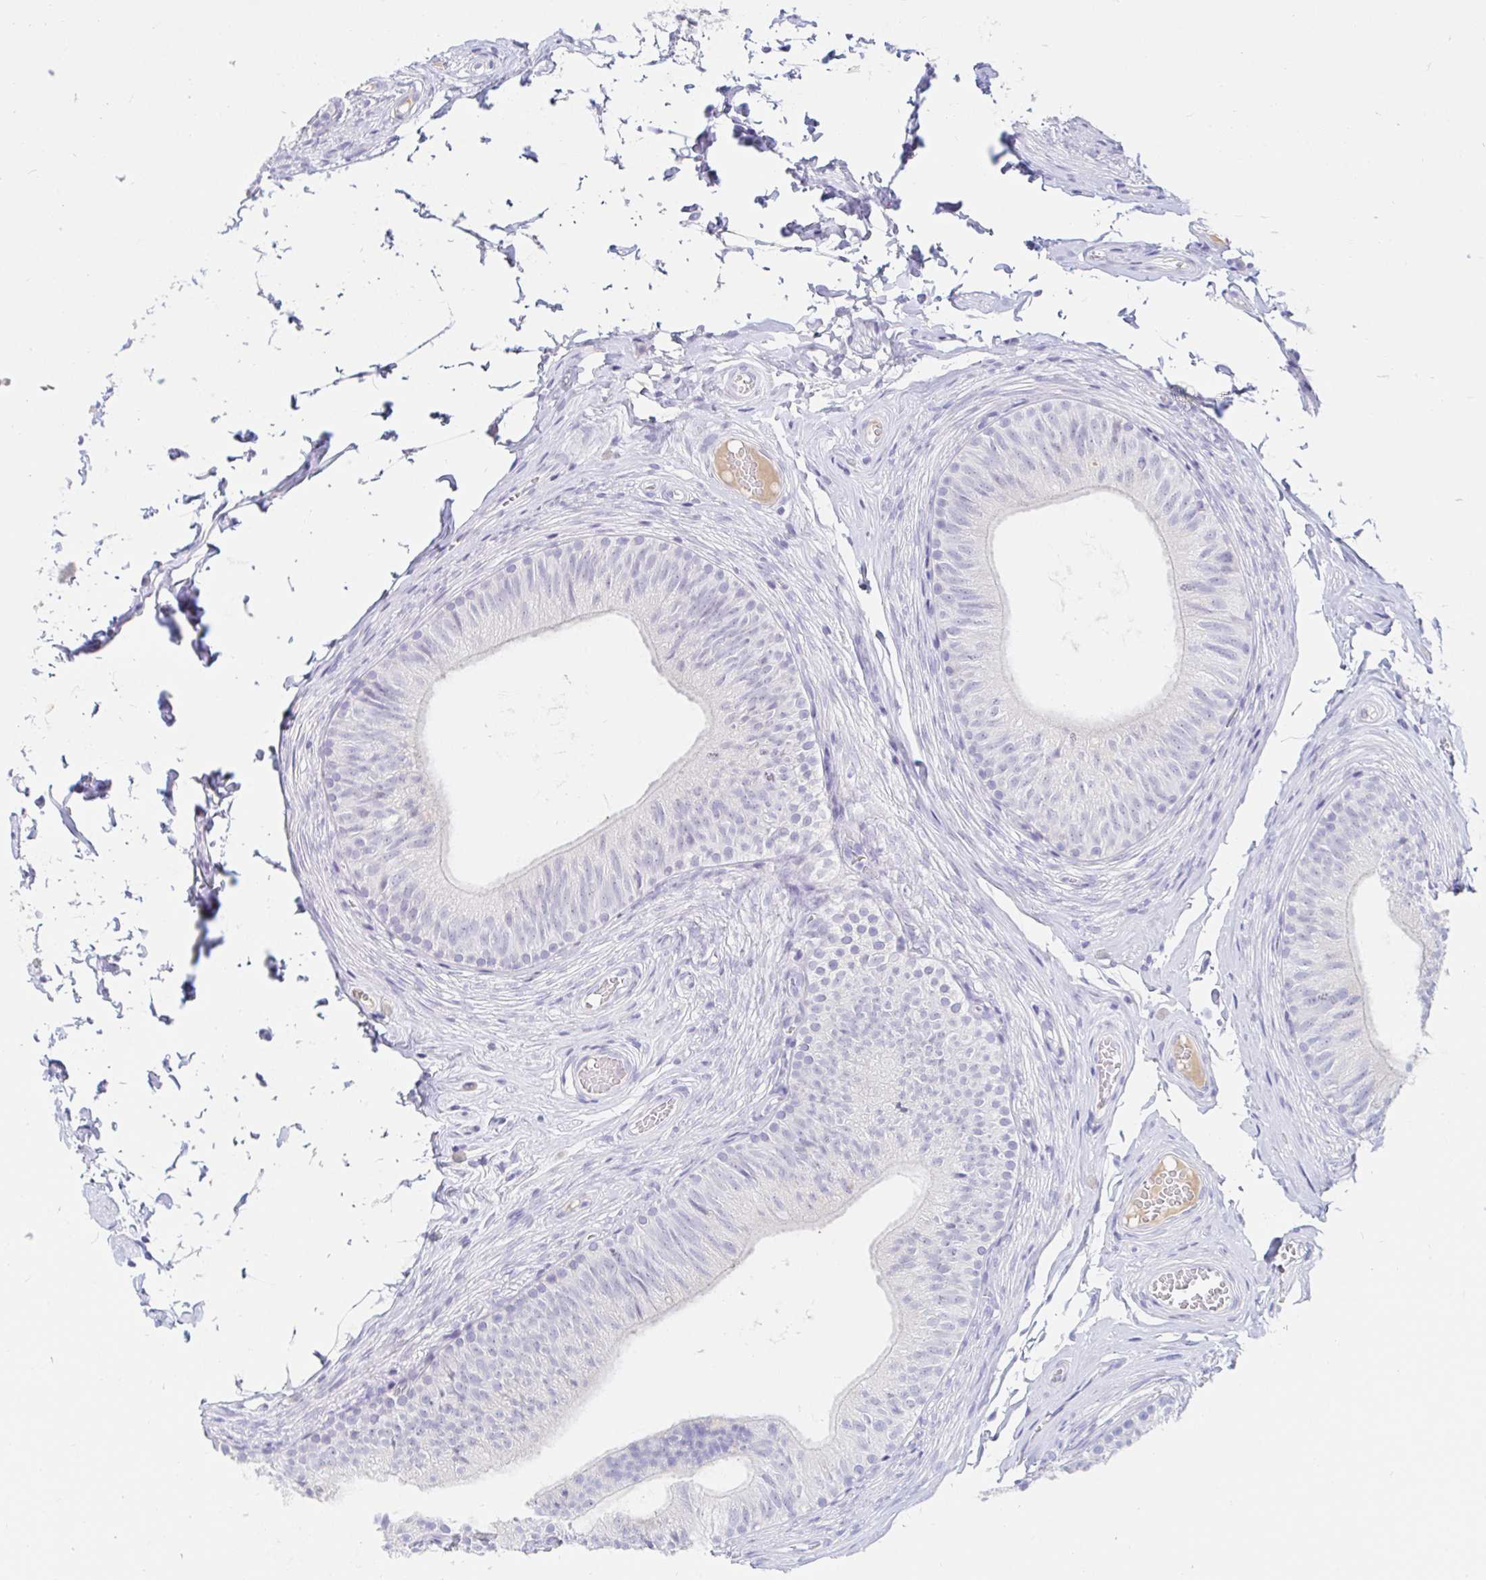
{"staining": {"intensity": "negative", "quantity": "none", "location": "none"}, "tissue": "epididymis", "cell_type": "Glandular cells", "image_type": "normal", "snomed": [{"axis": "morphology", "description": "Normal tissue, NOS"}, {"axis": "topography", "description": "Epididymis, spermatic cord, NOS"}, {"axis": "topography", "description": "Epididymis"}, {"axis": "topography", "description": "Peripheral nerve tissue"}], "caption": "Immunohistochemistry of benign human epididymis shows no staining in glandular cells. (DAB immunohistochemistry visualized using brightfield microscopy, high magnification).", "gene": "TEX44", "patient": {"sex": "male", "age": 29}}